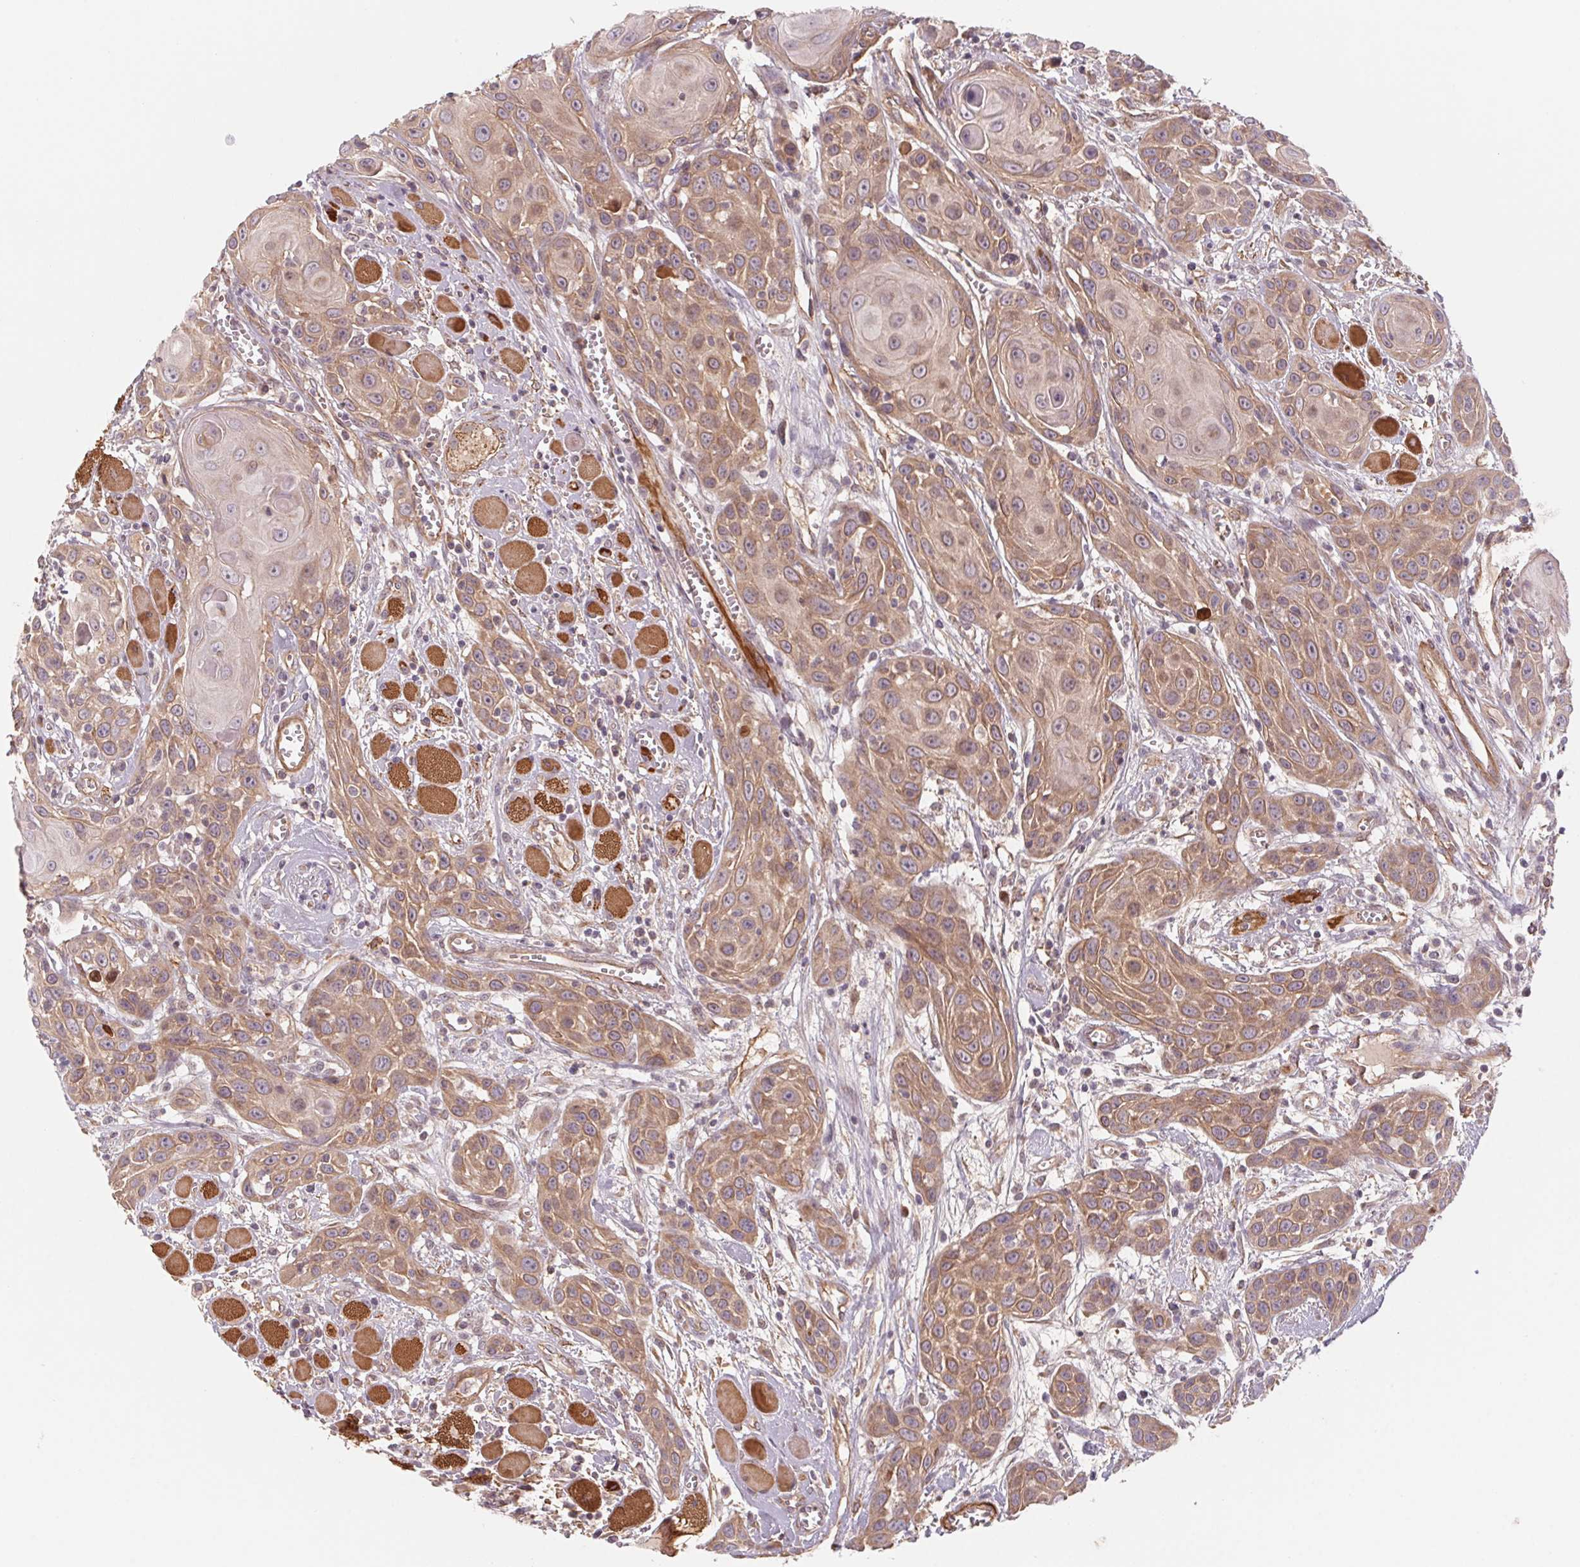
{"staining": {"intensity": "moderate", "quantity": "25%-75%", "location": "cytoplasmic/membranous"}, "tissue": "head and neck cancer", "cell_type": "Tumor cells", "image_type": "cancer", "snomed": [{"axis": "morphology", "description": "Squamous cell carcinoma, NOS"}, {"axis": "topography", "description": "Head-Neck"}], "caption": "Protein staining of squamous cell carcinoma (head and neck) tissue displays moderate cytoplasmic/membranous staining in about 25%-75% of tumor cells.", "gene": "CCDC112", "patient": {"sex": "female", "age": 80}}